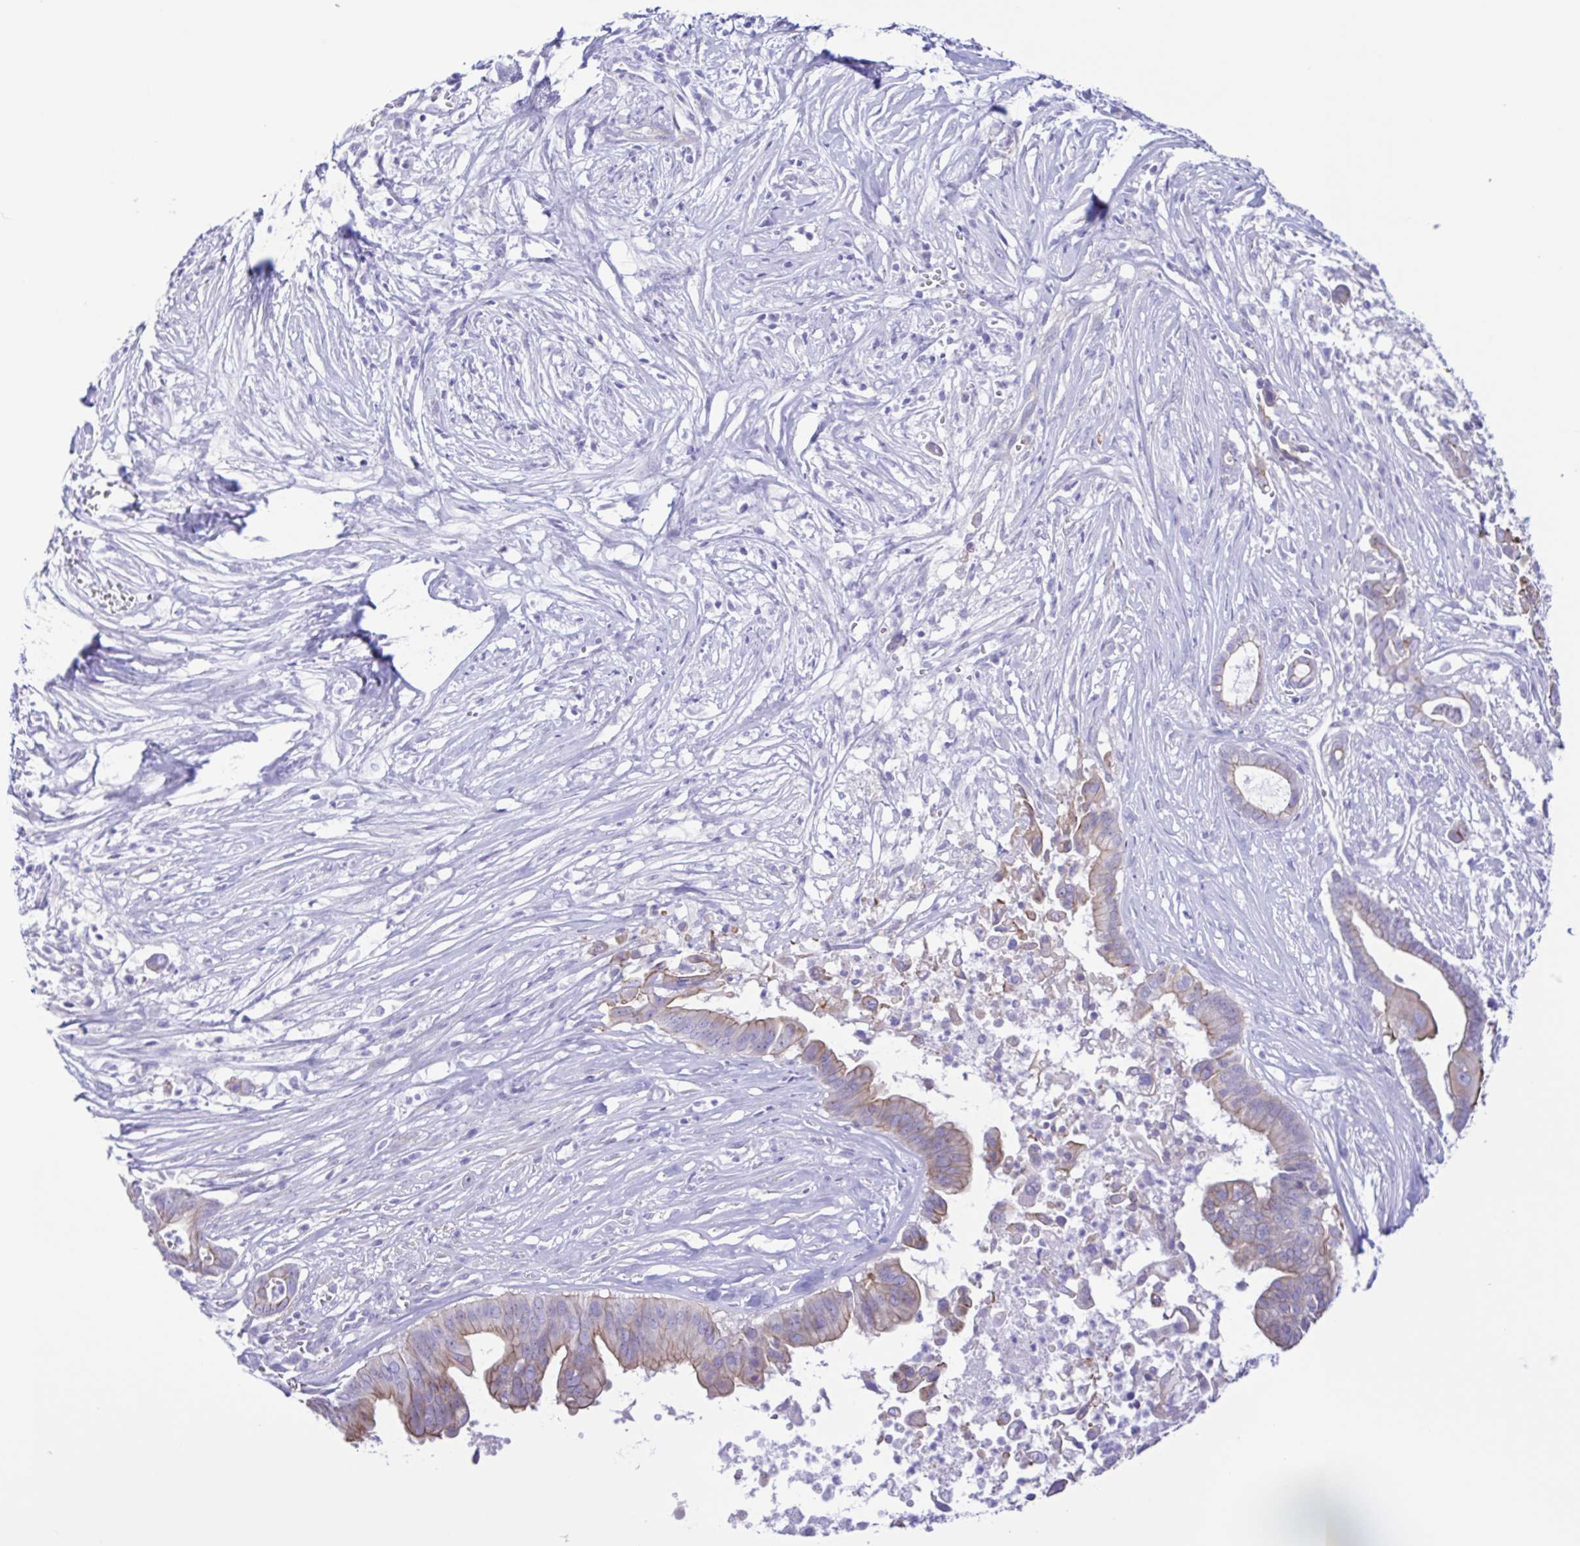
{"staining": {"intensity": "weak", "quantity": "<25%", "location": "cytoplasmic/membranous"}, "tissue": "pancreatic cancer", "cell_type": "Tumor cells", "image_type": "cancer", "snomed": [{"axis": "morphology", "description": "Adenocarcinoma, NOS"}, {"axis": "topography", "description": "Pancreas"}], "caption": "Immunohistochemistry (IHC) of human adenocarcinoma (pancreatic) reveals no positivity in tumor cells.", "gene": "CYP11A1", "patient": {"sex": "male", "age": 61}}